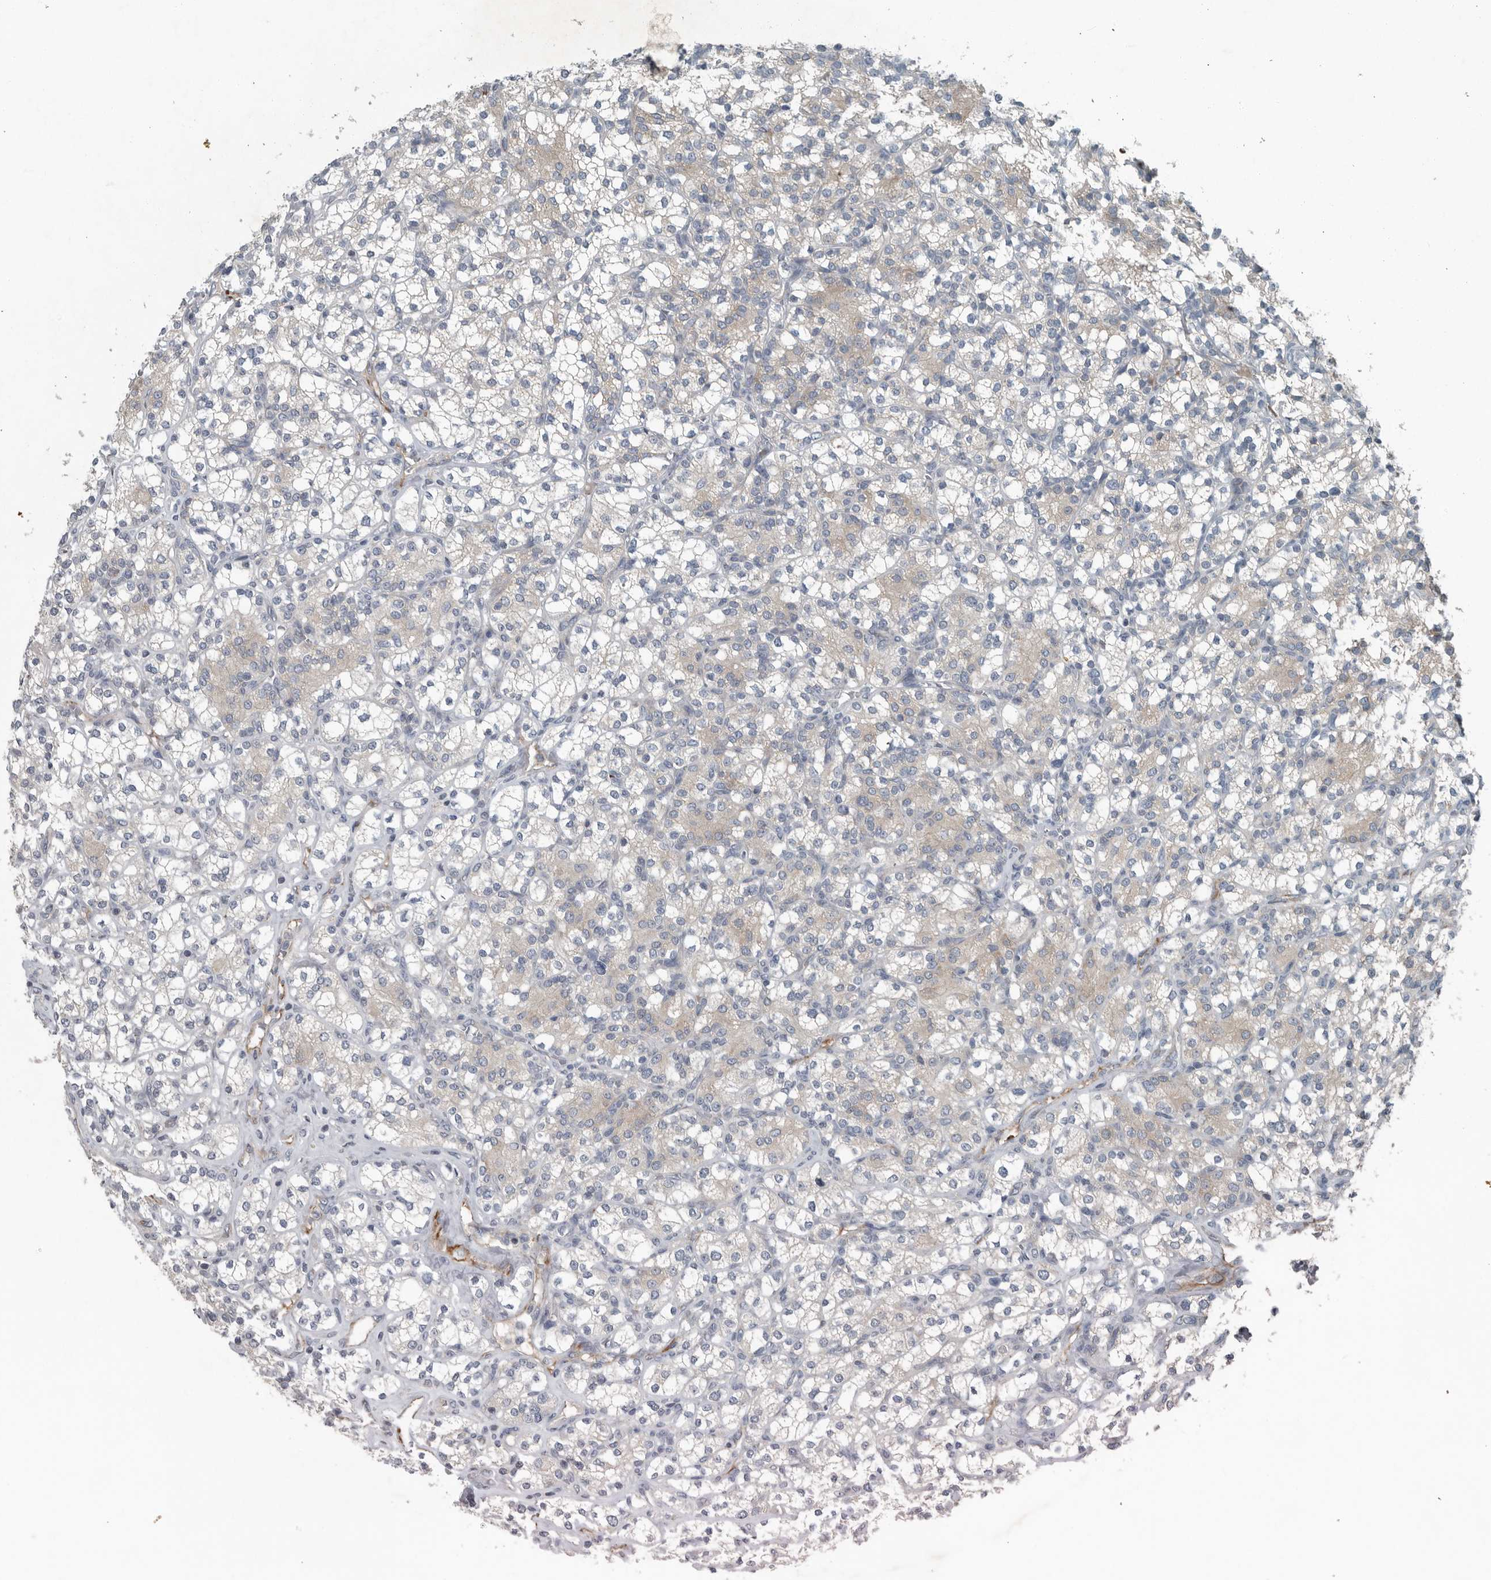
{"staining": {"intensity": "negative", "quantity": "none", "location": "none"}, "tissue": "renal cancer", "cell_type": "Tumor cells", "image_type": "cancer", "snomed": [{"axis": "morphology", "description": "Adenocarcinoma, NOS"}, {"axis": "topography", "description": "Kidney"}], "caption": "DAB immunohistochemical staining of human adenocarcinoma (renal) exhibits no significant staining in tumor cells.", "gene": "MPP3", "patient": {"sex": "male", "age": 77}}